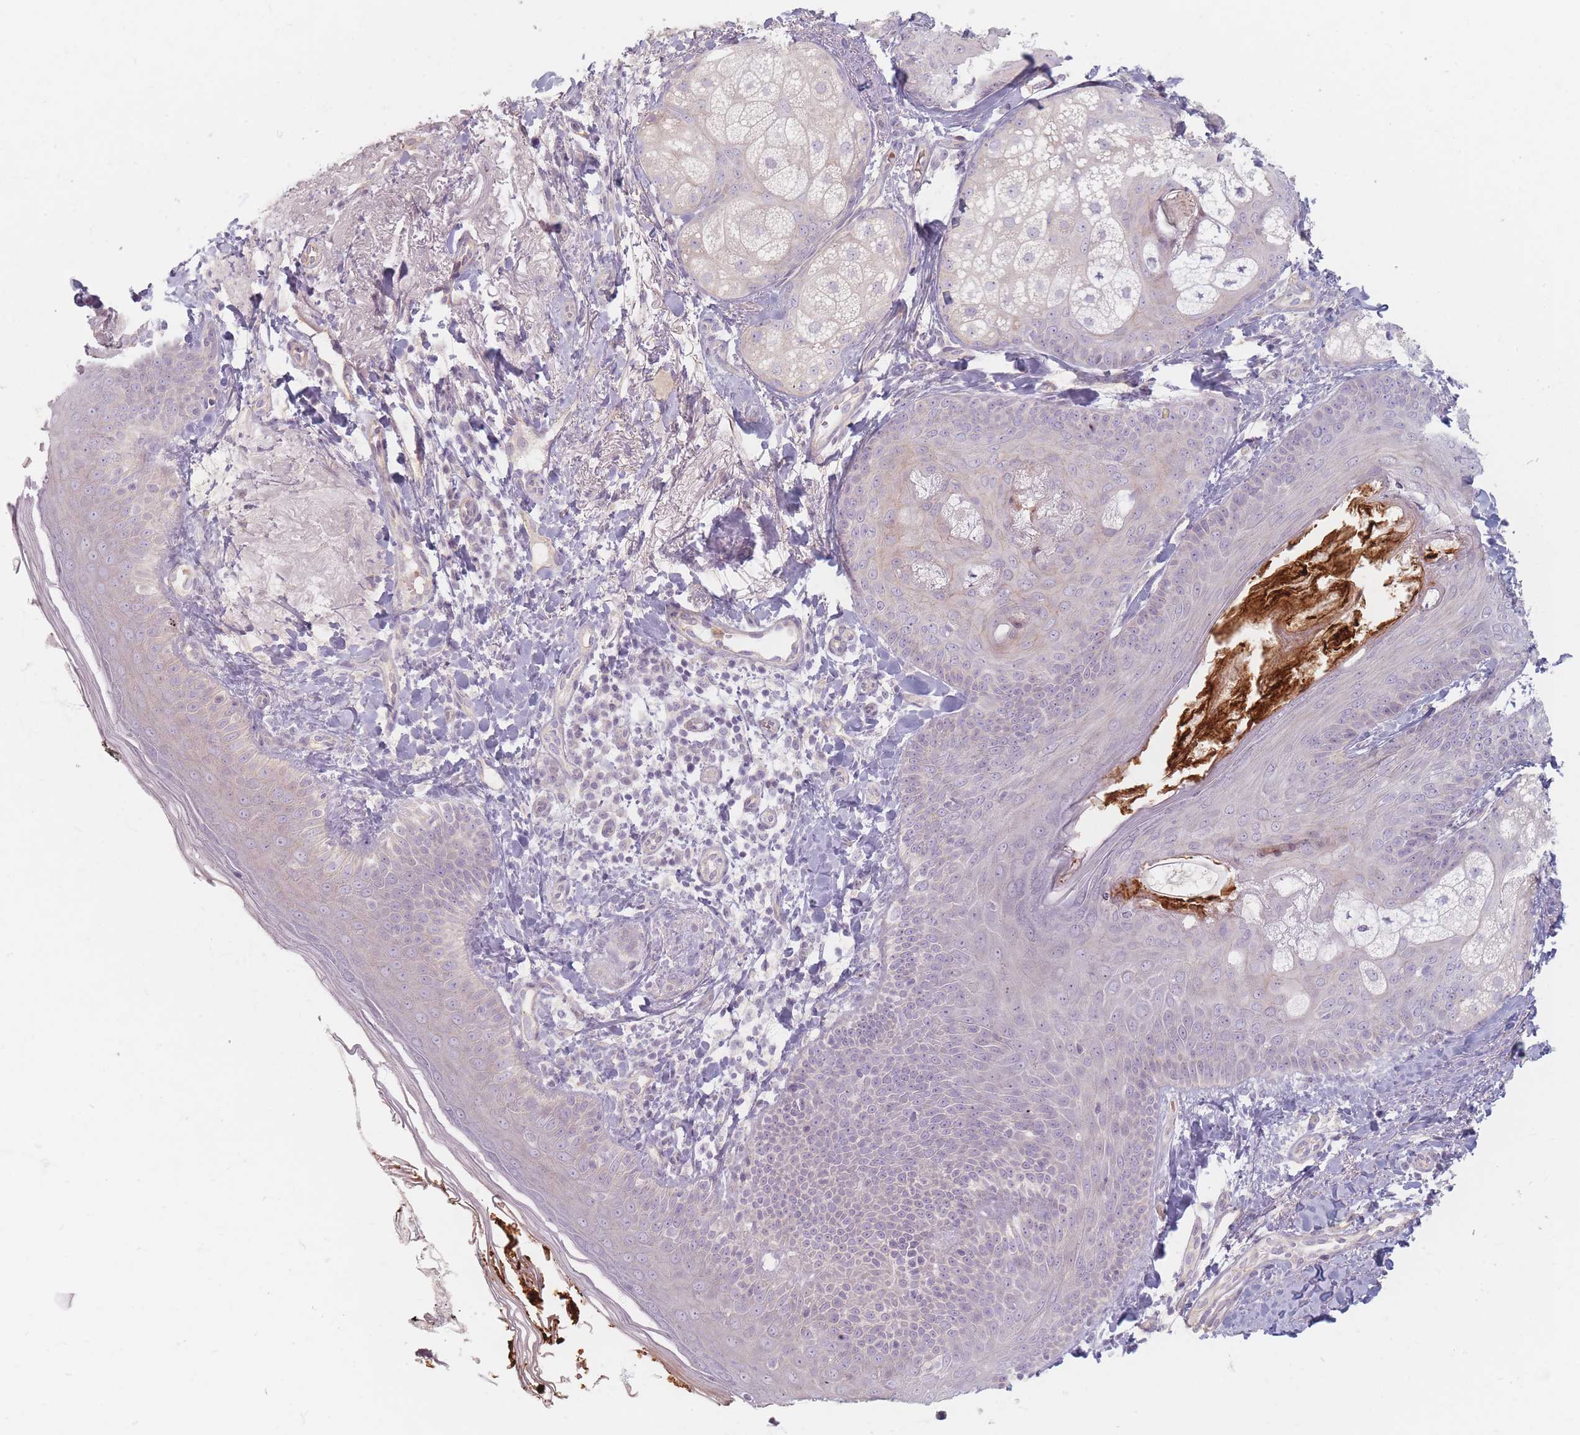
{"staining": {"intensity": "negative", "quantity": "none", "location": "none"}, "tissue": "skin", "cell_type": "Fibroblasts", "image_type": "normal", "snomed": [{"axis": "morphology", "description": "Normal tissue, NOS"}, {"axis": "topography", "description": "Skin"}], "caption": "A photomicrograph of human skin is negative for staining in fibroblasts. (DAB (3,3'-diaminobenzidine) immunohistochemistry (IHC) with hematoxylin counter stain).", "gene": "CHCHD7", "patient": {"sex": "male", "age": 57}}